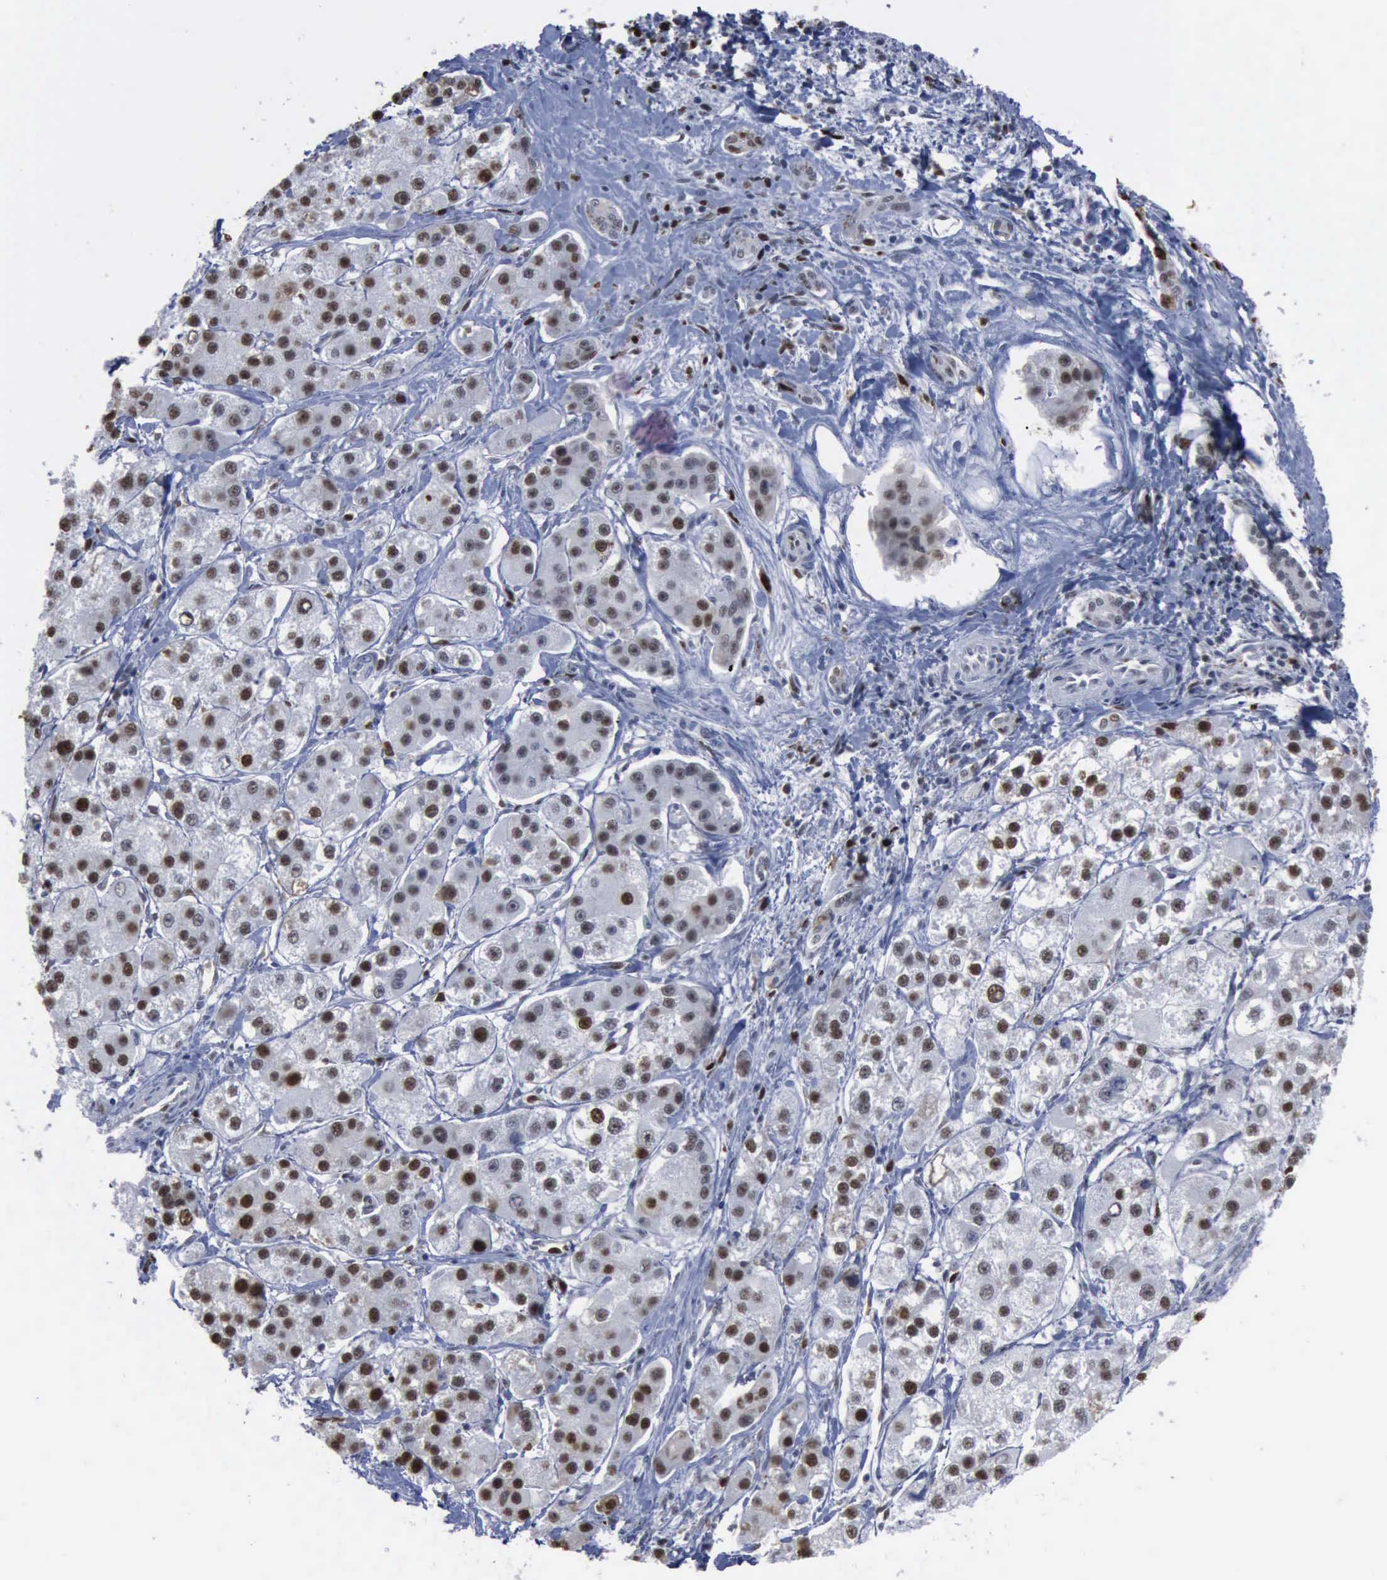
{"staining": {"intensity": "weak", "quantity": "25%-75%", "location": "nuclear"}, "tissue": "liver cancer", "cell_type": "Tumor cells", "image_type": "cancer", "snomed": [{"axis": "morphology", "description": "Carcinoma, Hepatocellular, NOS"}, {"axis": "topography", "description": "Liver"}], "caption": "Liver hepatocellular carcinoma stained with a protein marker demonstrates weak staining in tumor cells.", "gene": "PCNA", "patient": {"sex": "female", "age": 85}}